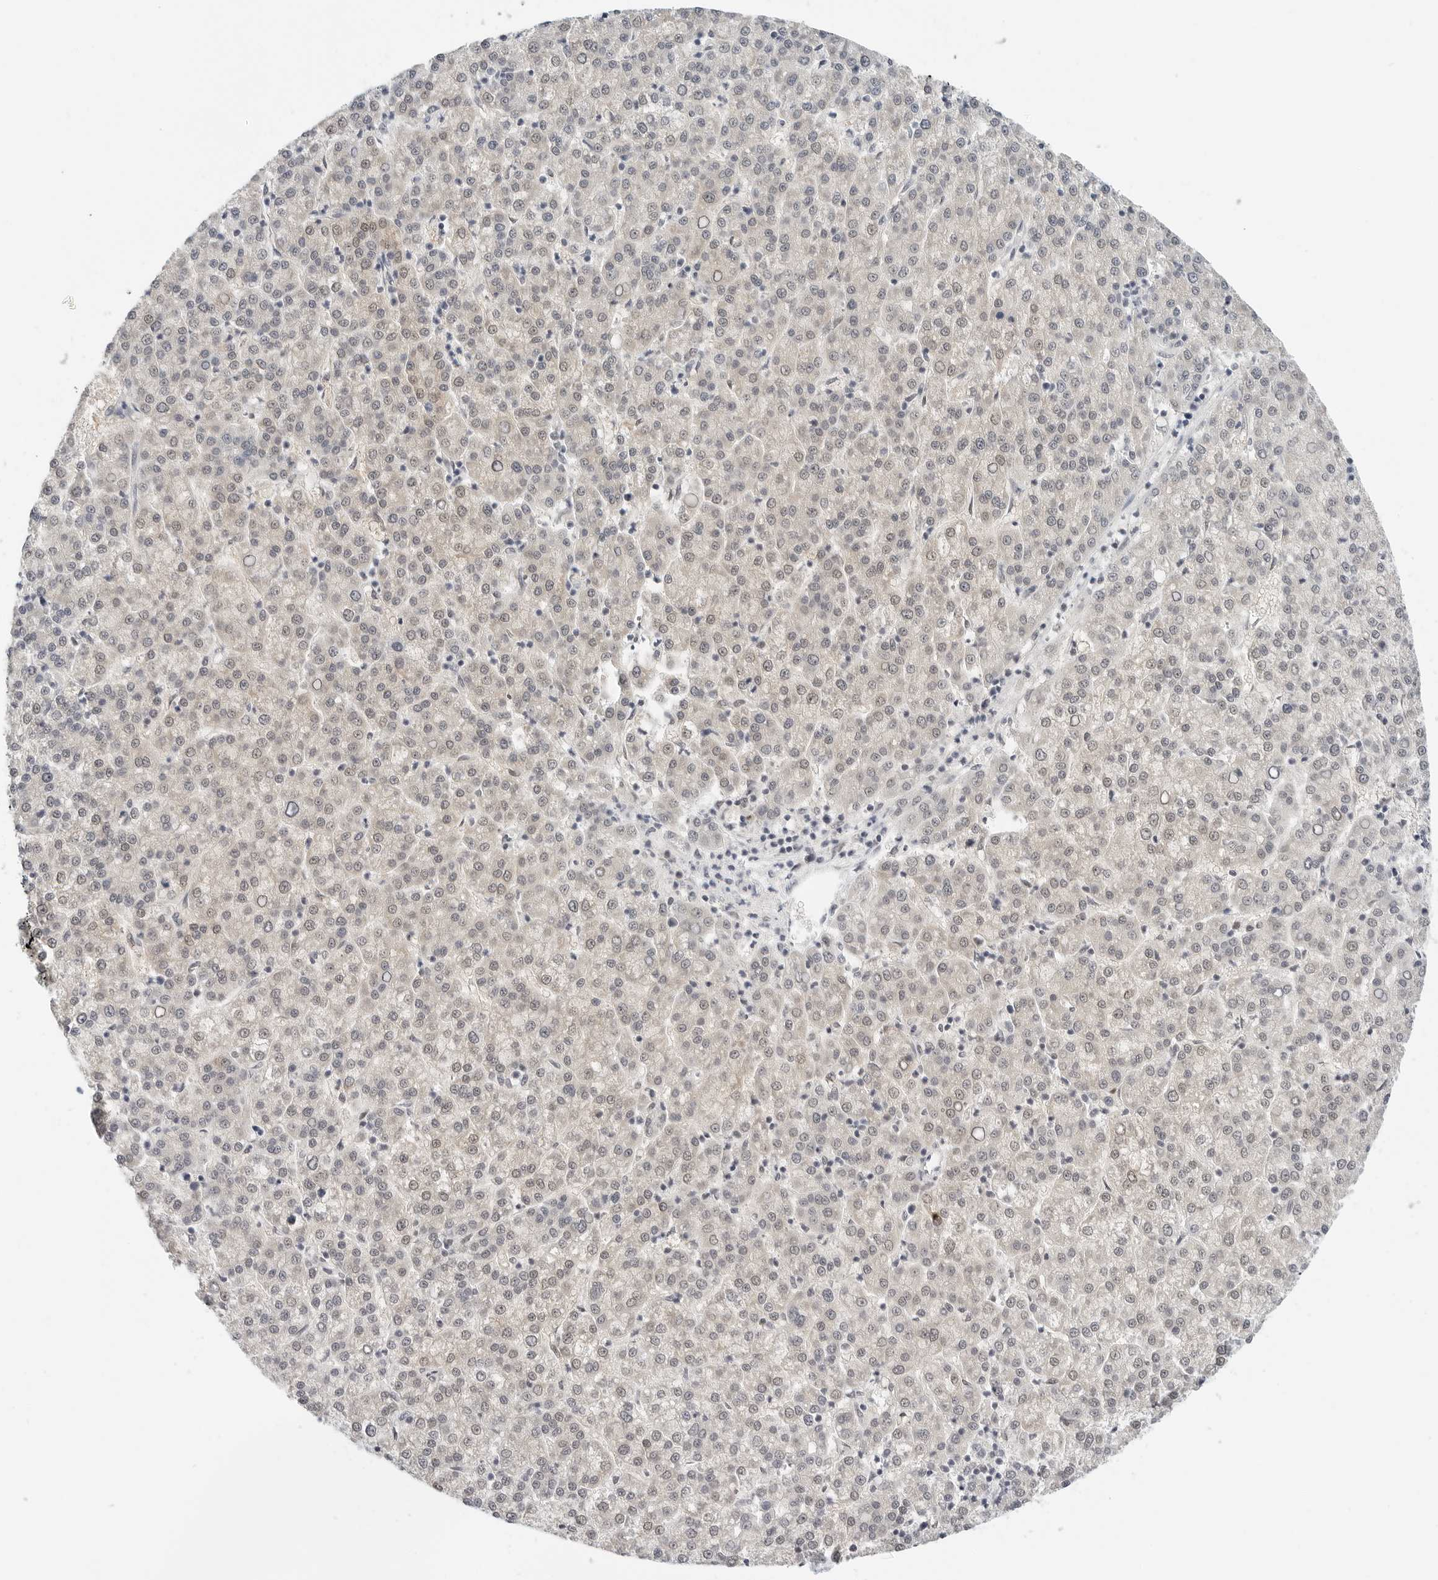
{"staining": {"intensity": "weak", "quantity": "<25%", "location": "nuclear"}, "tissue": "liver cancer", "cell_type": "Tumor cells", "image_type": "cancer", "snomed": [{"axis": "morphology", "description": "Carcinoma, Hepatocellular, NOS"}, {"axis": "topography", "description": "Liver"}], "caption": "IHC histopathology image of neoplastic tissue: liver cancer stained with DAB demonstrates no significant protein expression in tumor cells. (DAB IHC visualized using brightfield microscopy, high magnification).", "gene": "TSEN2", "patient": {"sex": "female", "age": 58}}